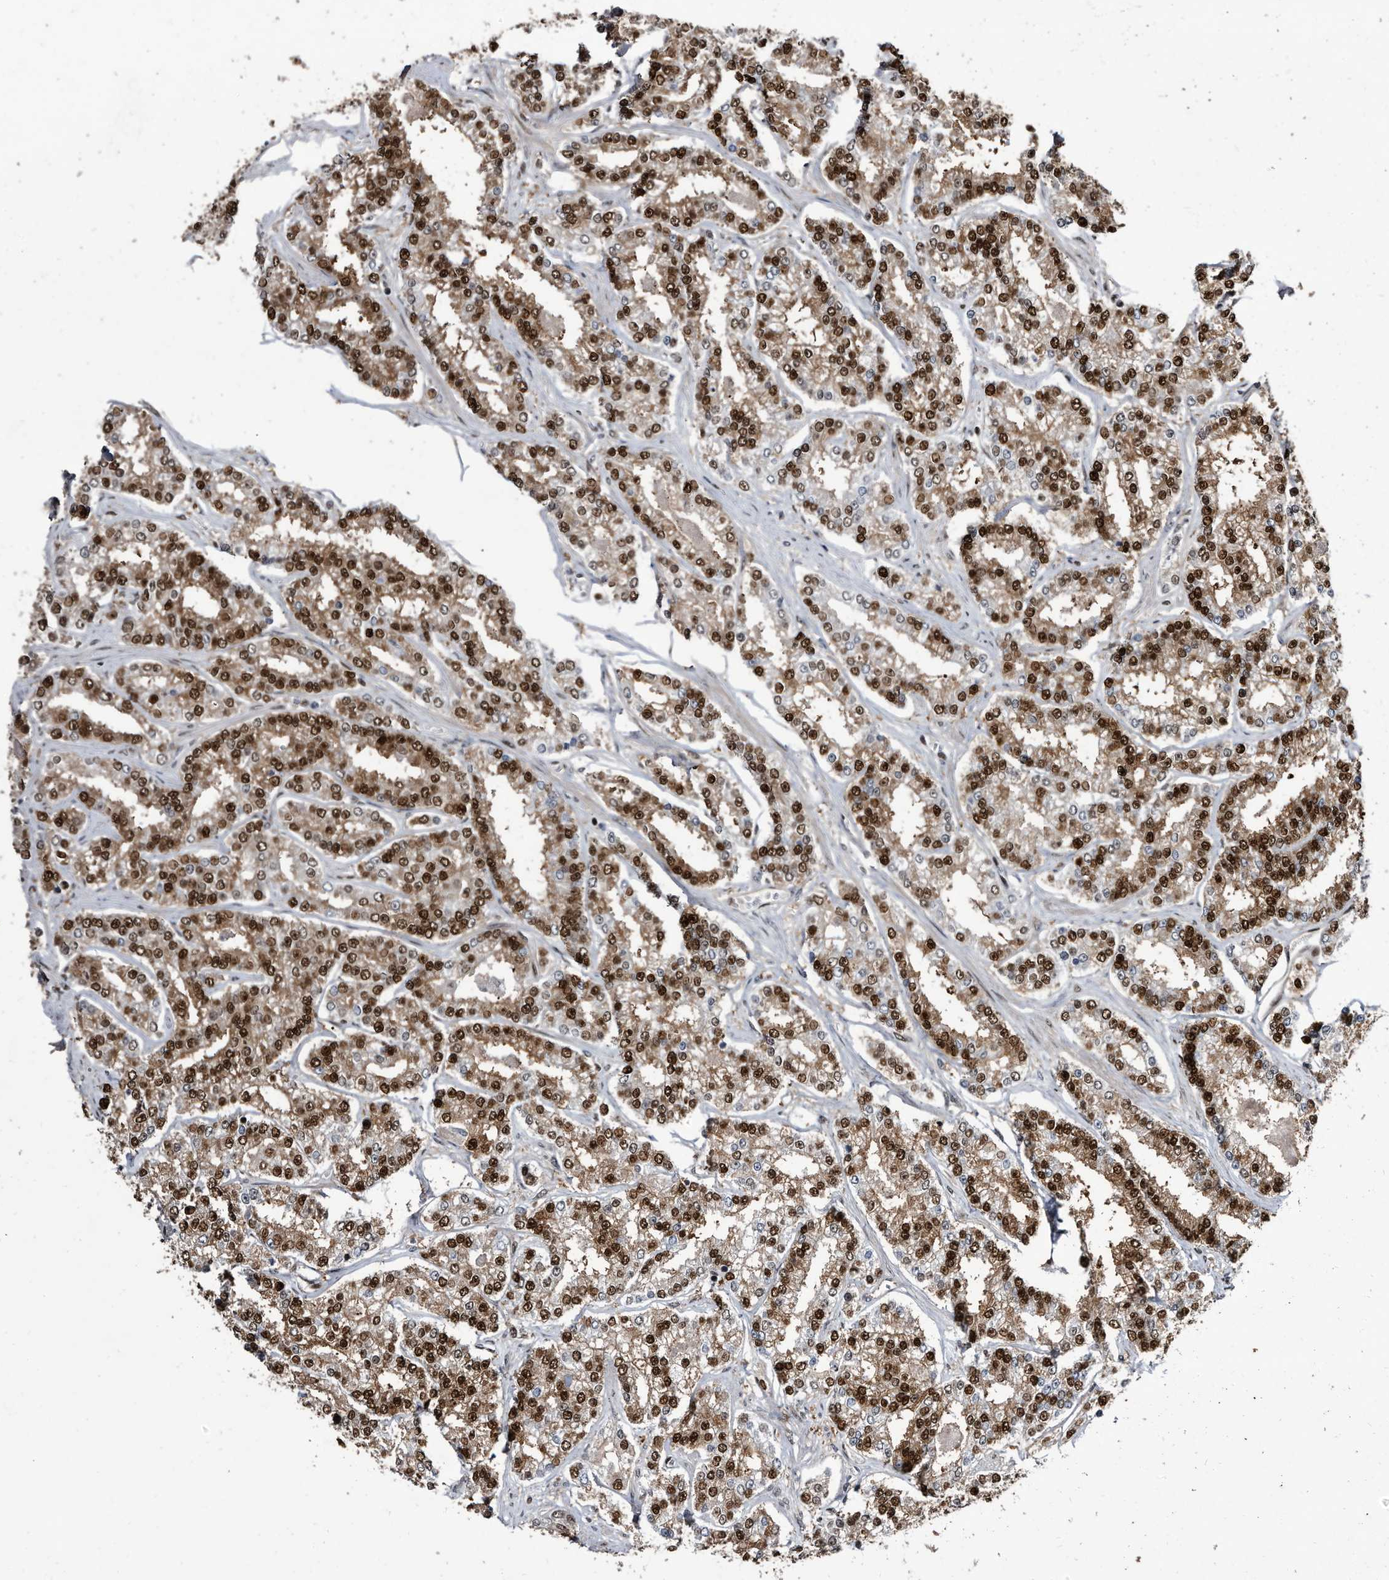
{"staining": {"intensity": "strong", "quantity": ">75%", "location": "cytoplasmic/membranous,nuclear"}, "tissue": "prostate cancer", "cell_type": "Tumor cells", "image_type": "cancer", "snomed": [{"axis": "morphology", "description": "Normal tissue, NOS"}, {"axis": "morphology", "description": "Adenocarcinoma, High grade"}, {"axis": "topography", "description": "Prostate"}], "caption": "A micrograph showing strong cytoplasmic/membranous and nuclear positivity in approximately >75% of tumor cells in adenocarcinoma (high-grade) (prostate), as visualized by brown immunohistochemical staining.", "gene": "RAD23B", "patient": {"sex": "male", "age": 83}}